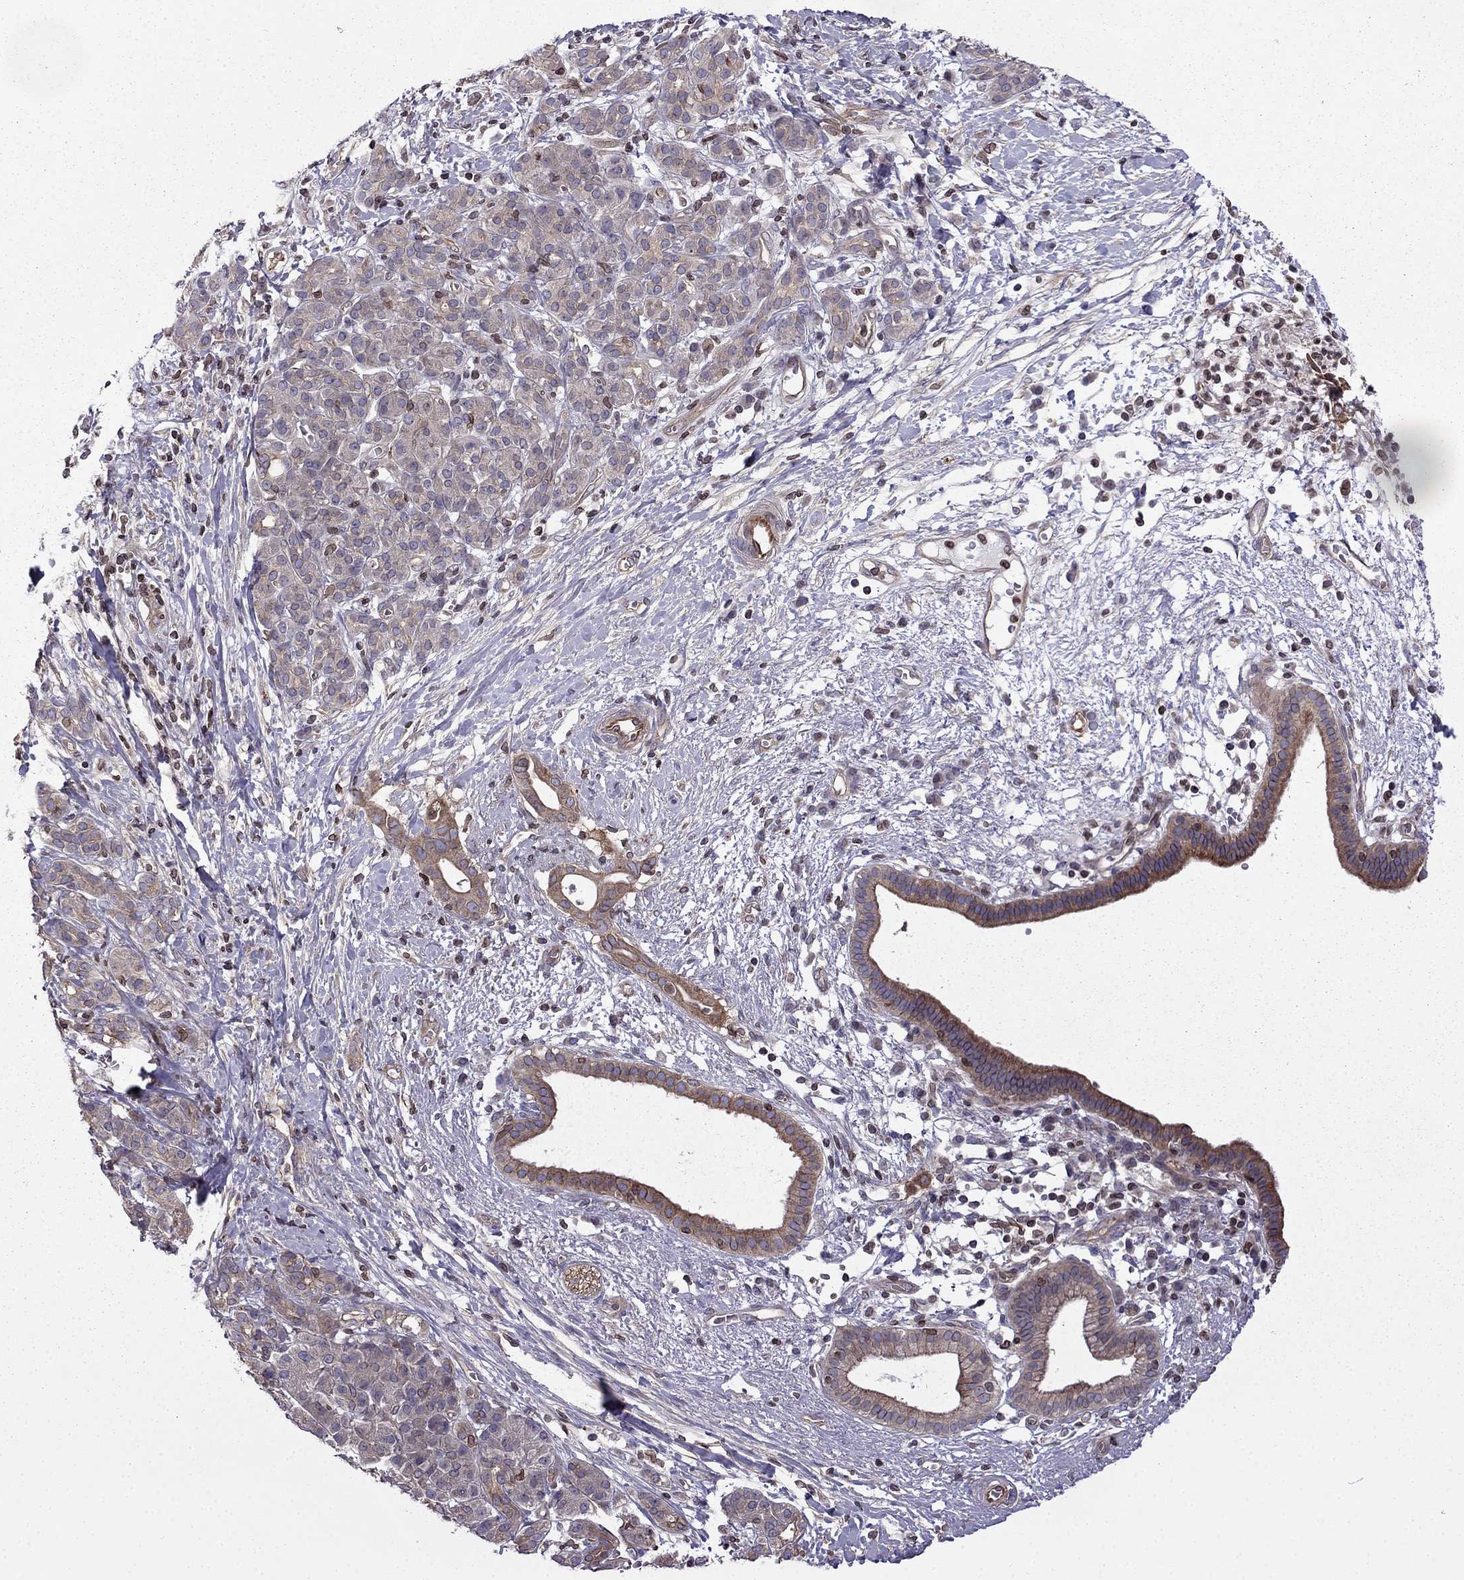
{"staining": {"intensity": "weak", "quantity": "<25%", "location": "cytoplasmic/membranous"}, "tissue": "pancreatic cancer", "cell_type": "Tumor cells", "image_type": "cancer", "snomed": [{"axis": "morphology", "description": "Adenocarcinoma, NOS"}, {"axis": "topography", "description": "Pancreas"}], "caption": "Adenocarcinoma (pancreatic) was stained to show a protein in brown. There is no significant expression in tumor cells. (Immunohistochemistry, brightfield microscopy, high magnification).", "gene": "CDC42BPA", "patient": {"sex": "male", "age": 61}}